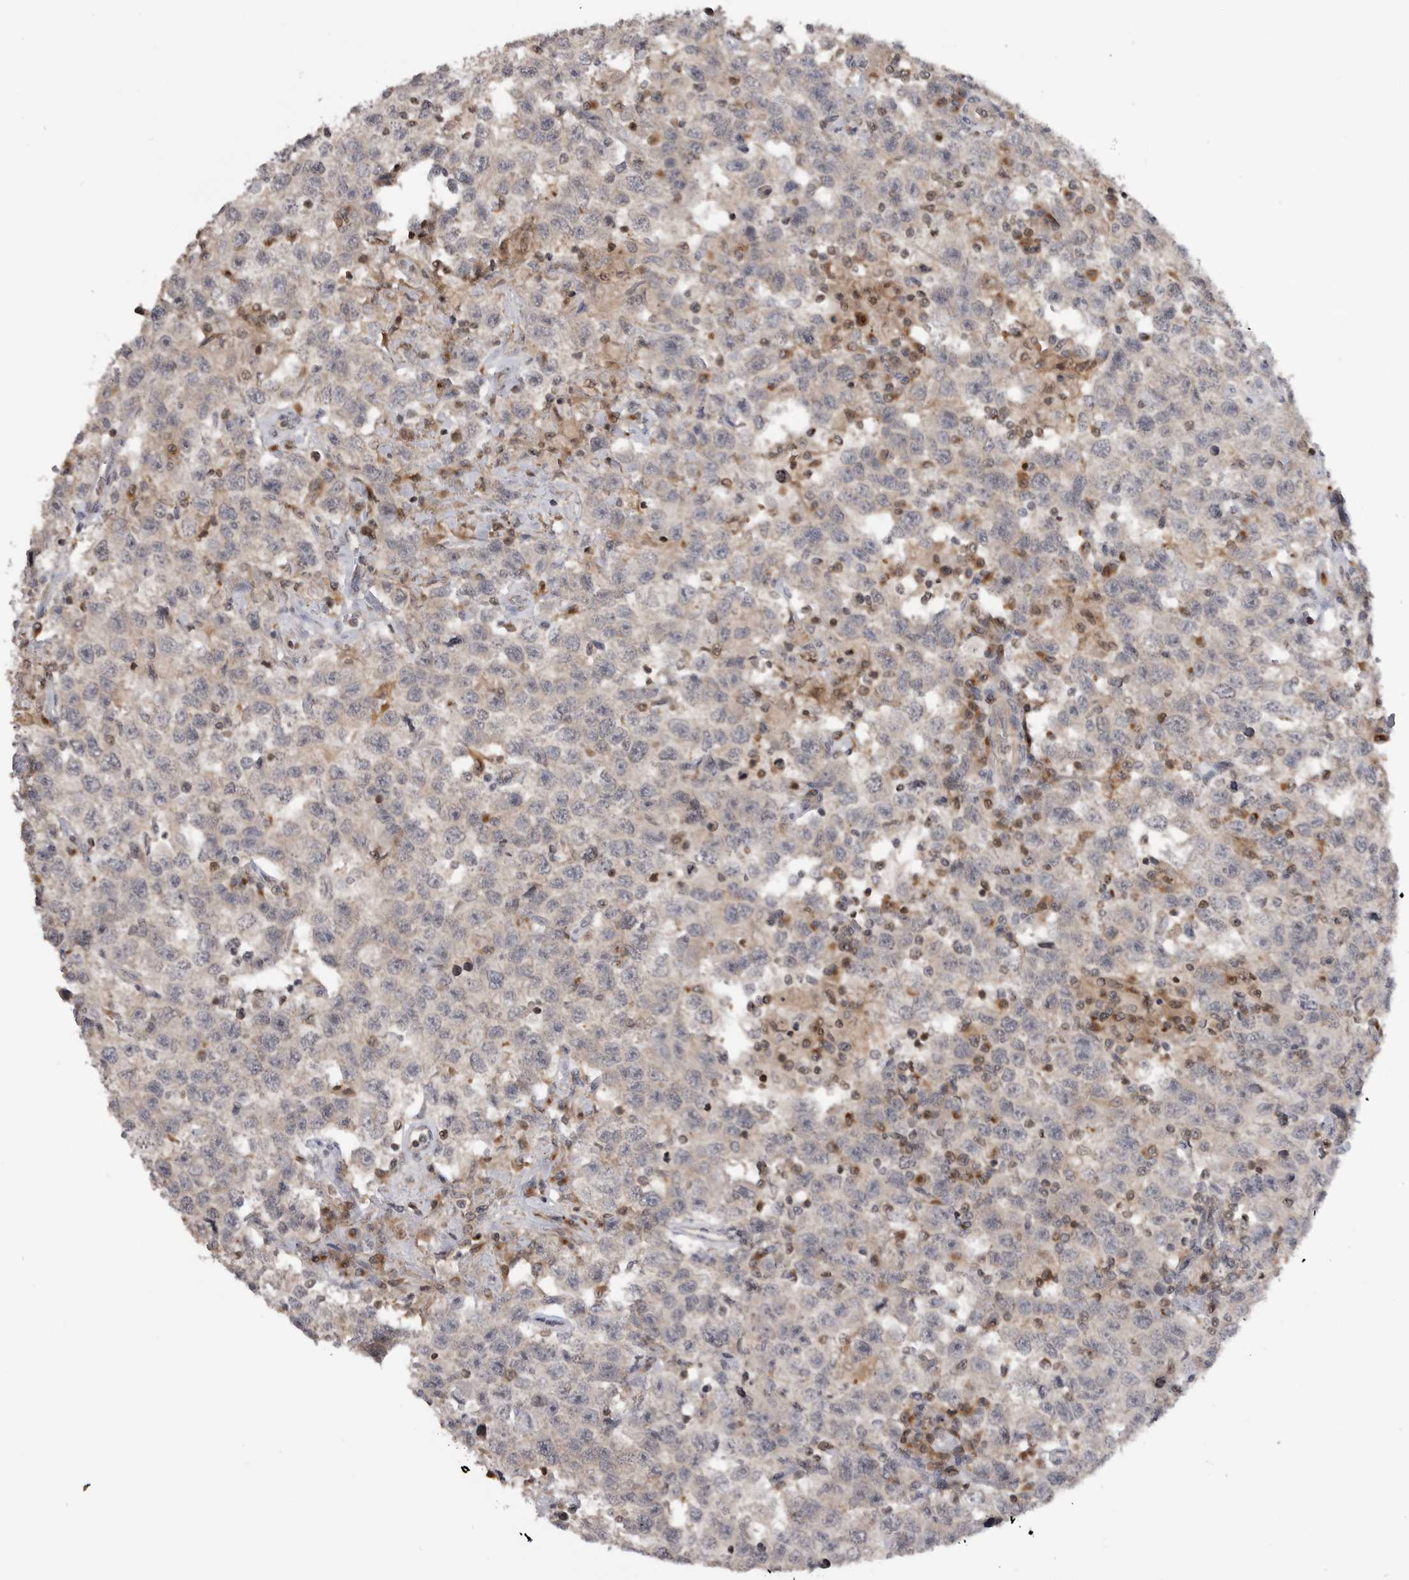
{"staining": {"intensity": "negative", "quantity": "none", "location": "none"}, "tissue": "testis cancer", "cell_type": "Tumor cells", "image_type": "cancer", "snomed": [{"axis": "morphology", "description": "Seminoma, NOS"}, {"axis": "topography", "description": "Testis"}], "caption": "Protein analysis of testis seminoma exhibits no significant expression in tumor cells.", "gene": "MAPK13", "patient": {"sex": "male", "age": 41}}